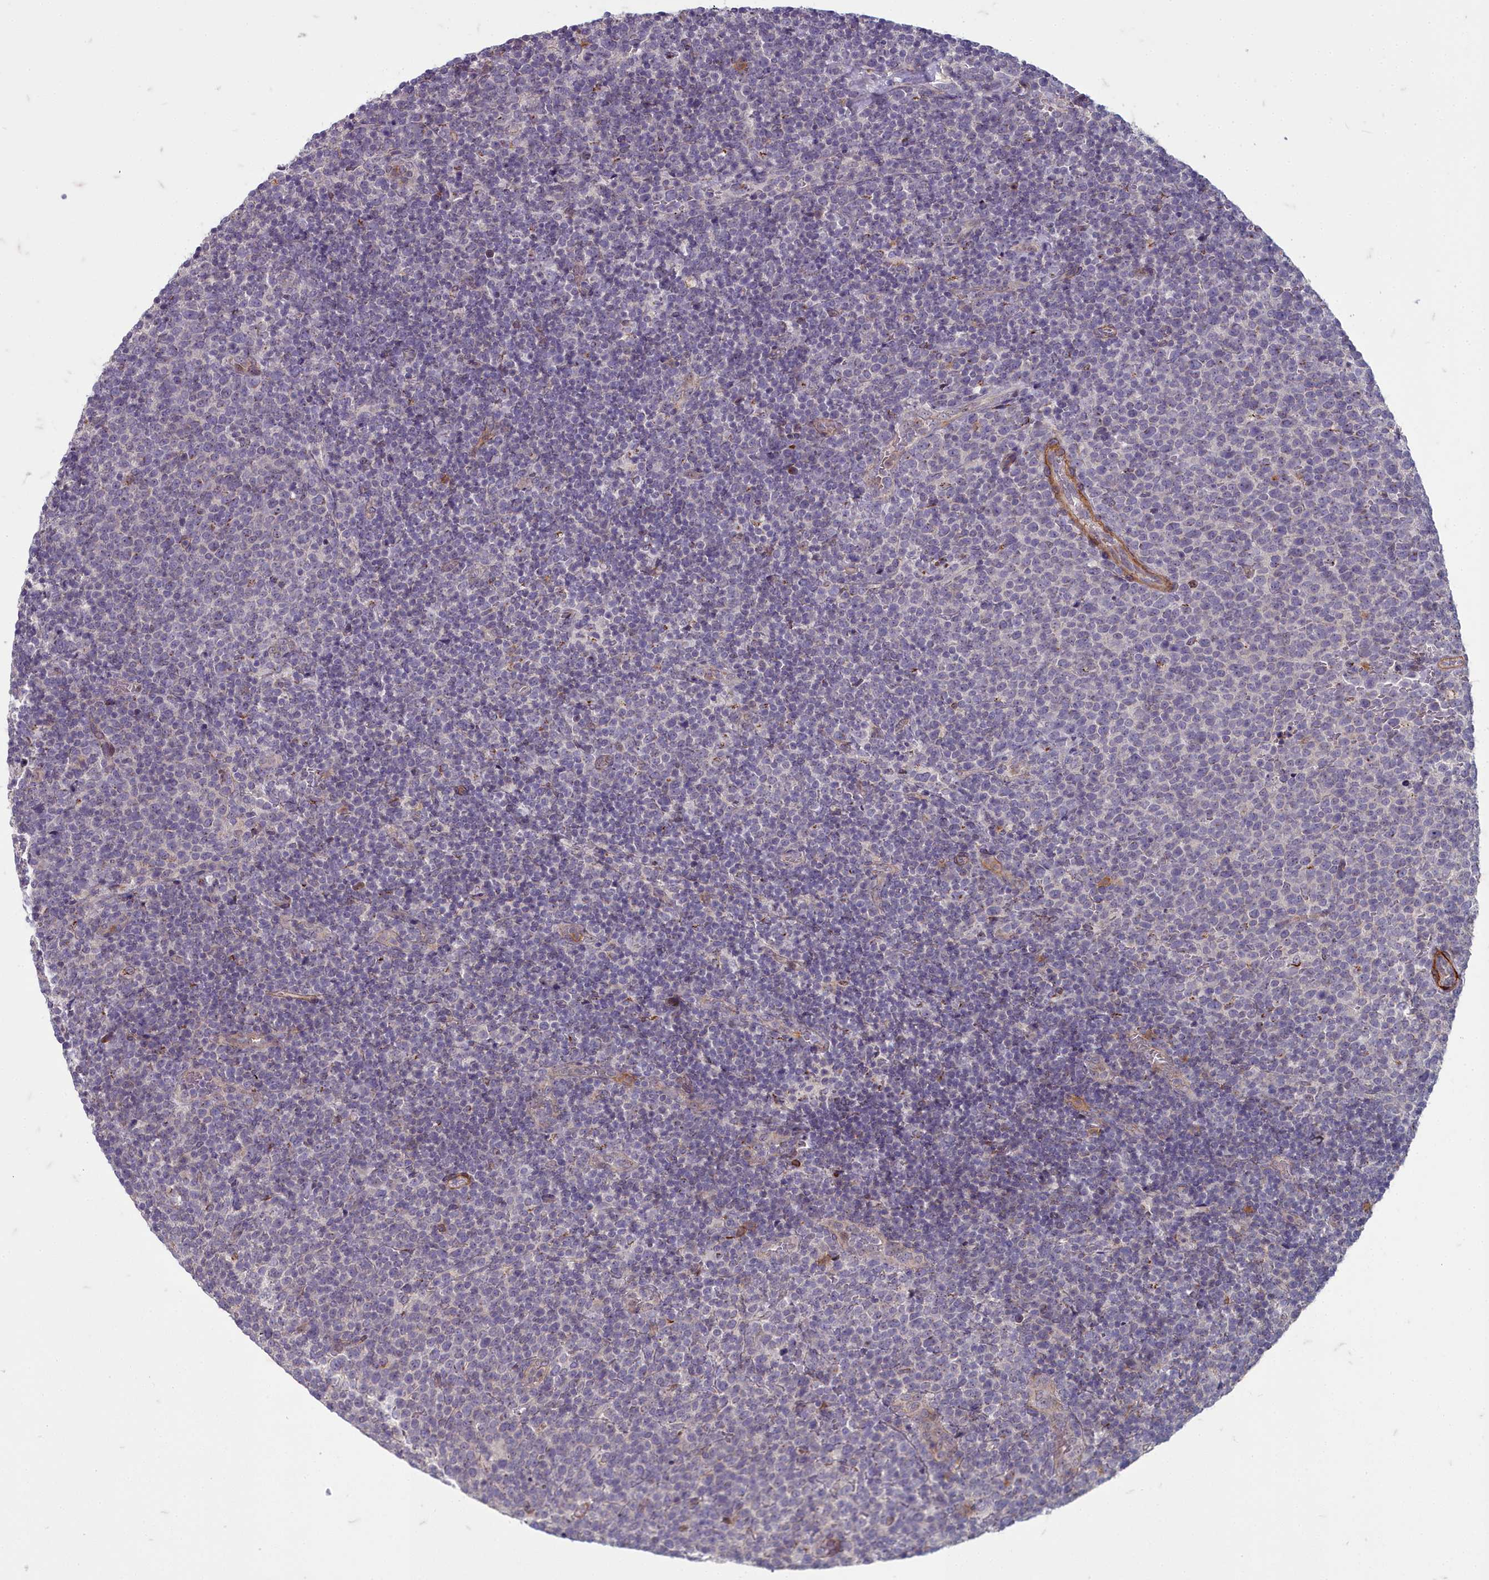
{"staining": {"intensity": "negative", "quantity": "none", "location": "none"}, "tissue": "lymphoma", "cell_type": "Tumor cells", "image_type": "cancer", "snomed": [{"axis": "morphology", "description": "Malignant lymphoma, non-Hodgkin's type, High grade"}, {"axis": "topography", "description": "Lymph node"}], "caption": "An image of human lymphoma is negative for staining in tumor cells.", "gene": "ZNF626", "patient": {"sex": "male", "age": 61}}